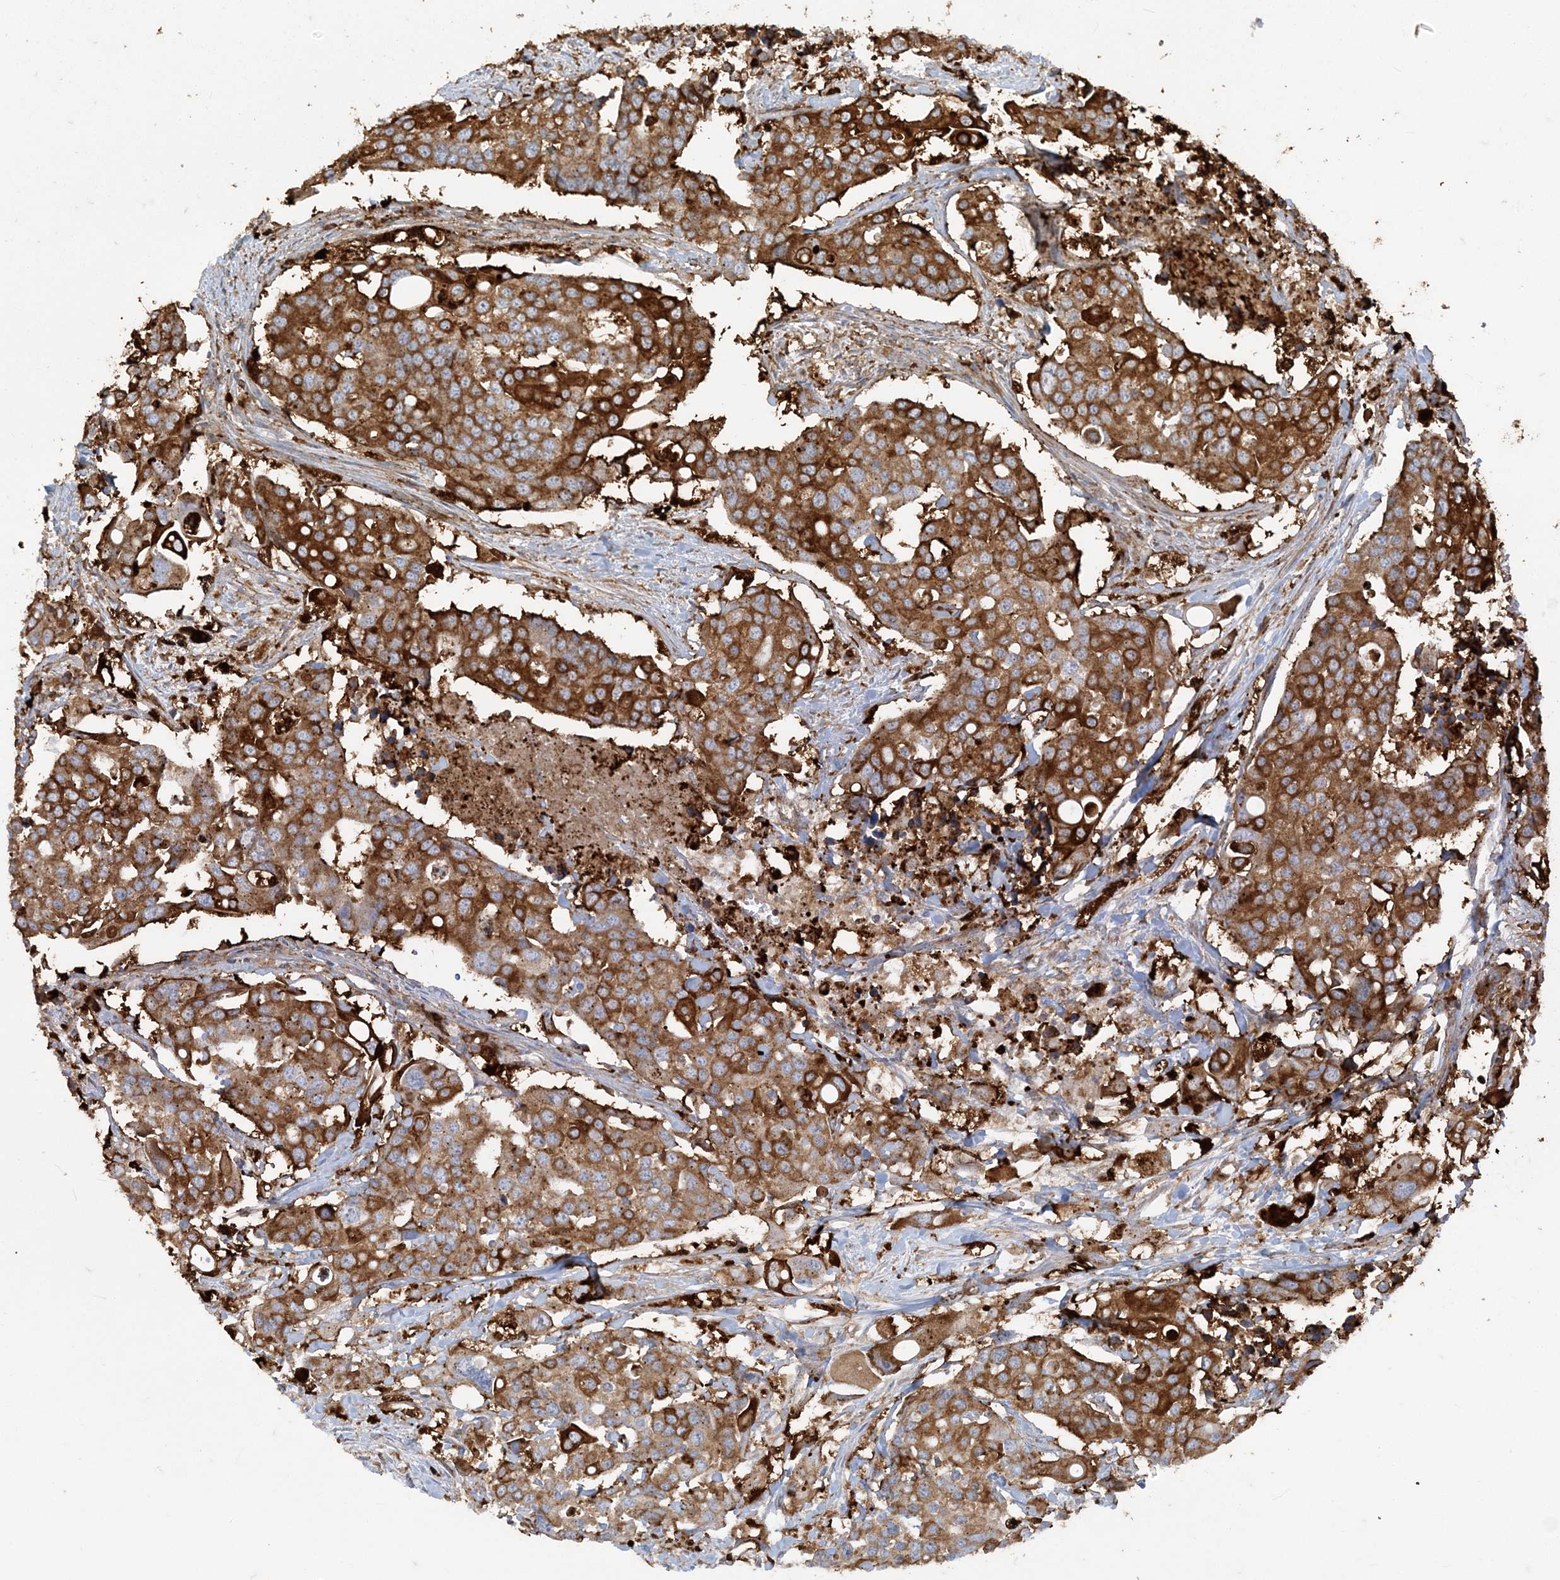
{"staining": {"intensity": "strong", "quantity": ">75%", "location": "cytoplasmic/membranous"}, "tissue": "colorectal cancer", "cell_type": "Tumor cells", "image_type": "cancer", "snomed": [{"axis": "morphology", "description": "Adenocarcinoma, NOS"}, {"axis": "topography", "description": "Colon"}], "caption": "Immunohistochemical staining of human adenocarcinoma (colorectal) shows strong cytoplasmic/membranous protein staining in about >75% of tumor cells.", "gene": "DERL3", "patient": {"sex": "male", "age": 77}}